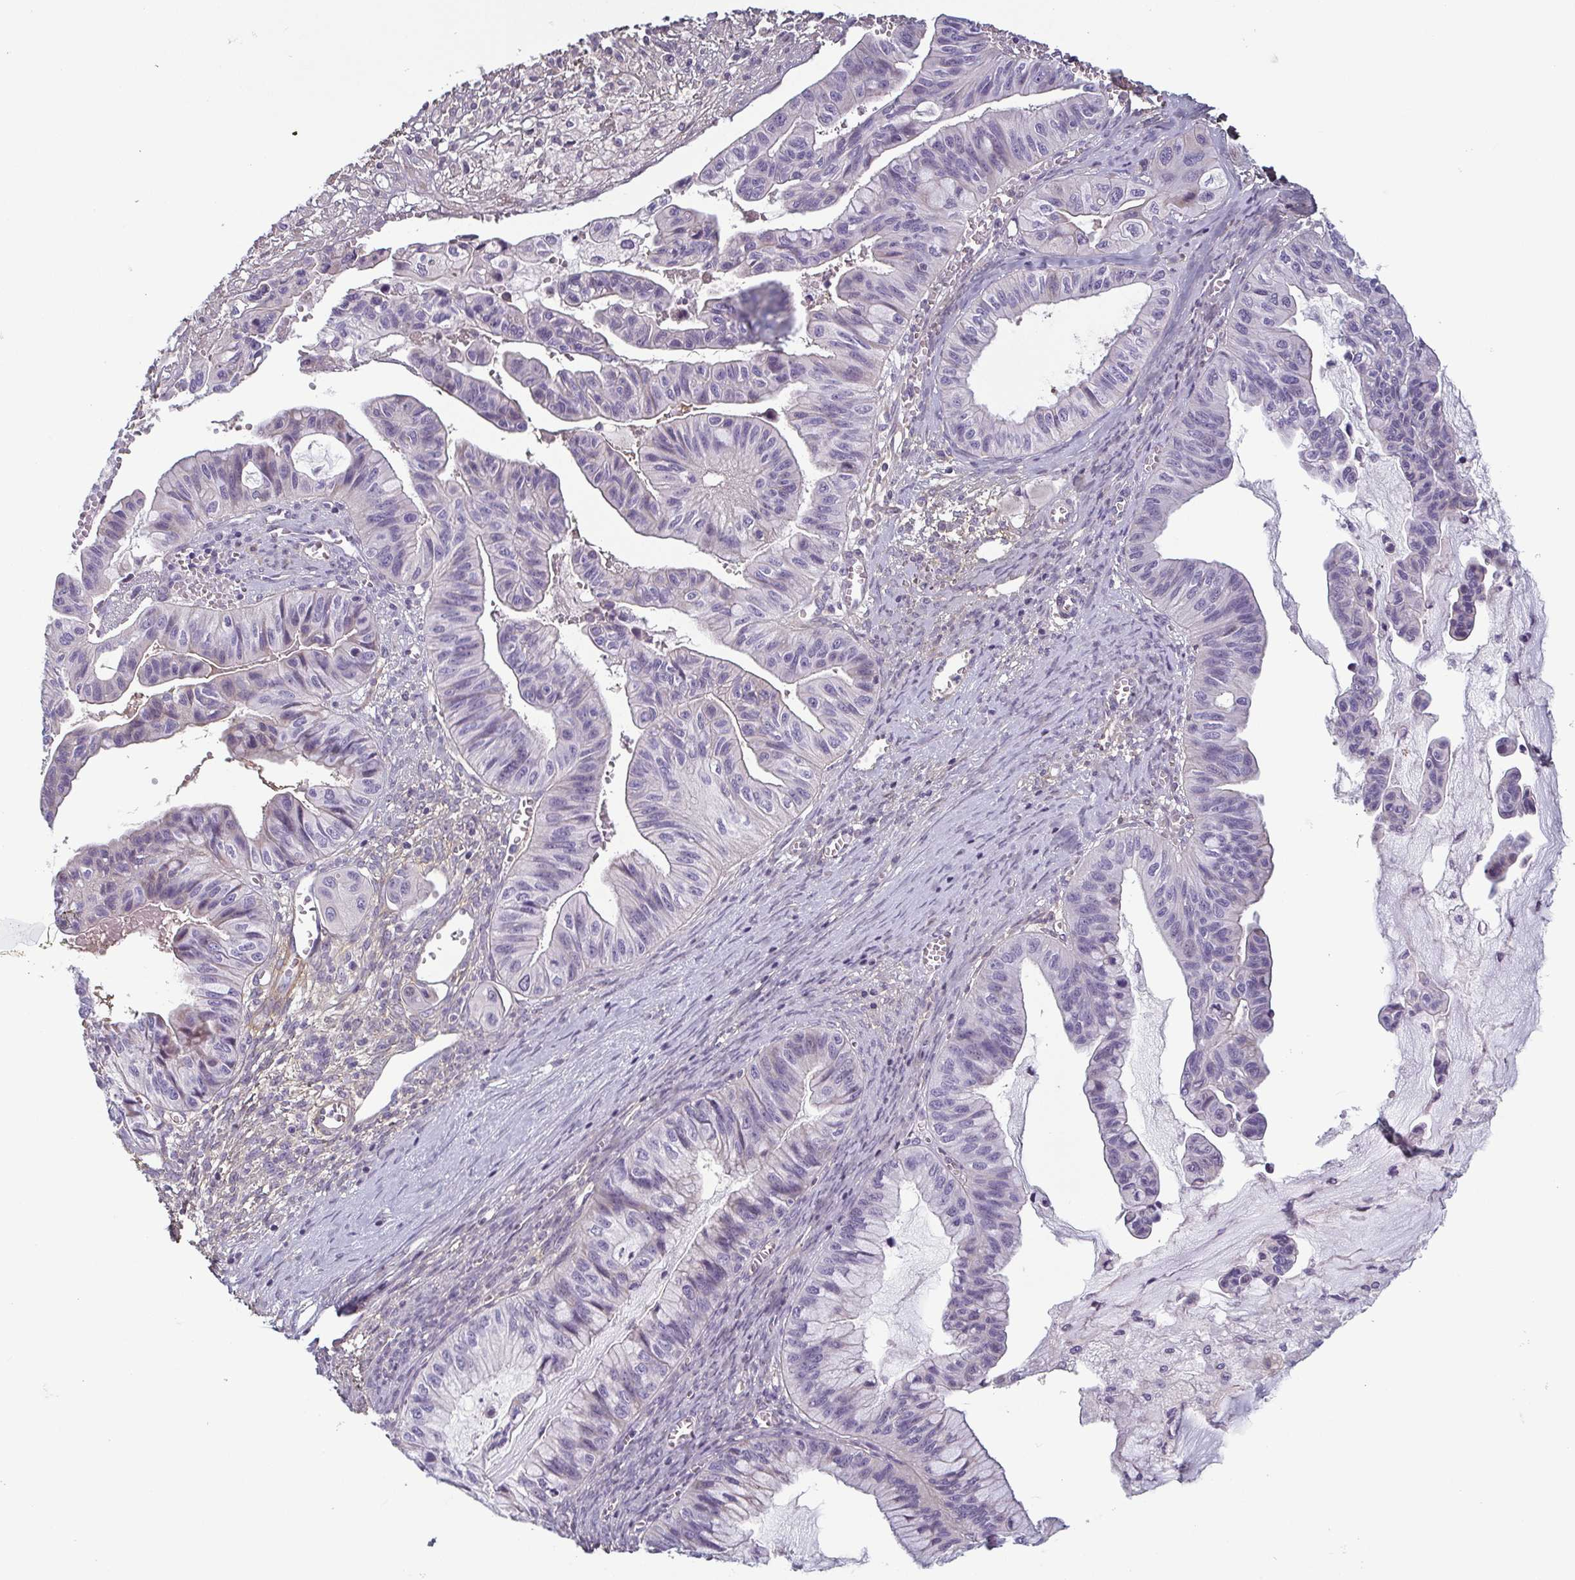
{"staining": {"intensity": "negative", "quantity": "none", "location": "none"}, "tissue": "ovarian cancer", "cell_type": "Tumor cells", "image_type": "cancer", "snomed": [{"axis": "morphology", "description": "Cystadenocarcinoma, mucinous, NOS"}, {"axis": "topography", "description": "Ovary"}], "caption": "The immunohistochemistry photomicrograph has no significant staining in tumor cells of ovarian mucinous cystadenocarcinoma tissue.", "gene": "ECM1", "patient": {"sex": "female", "age": 72}}